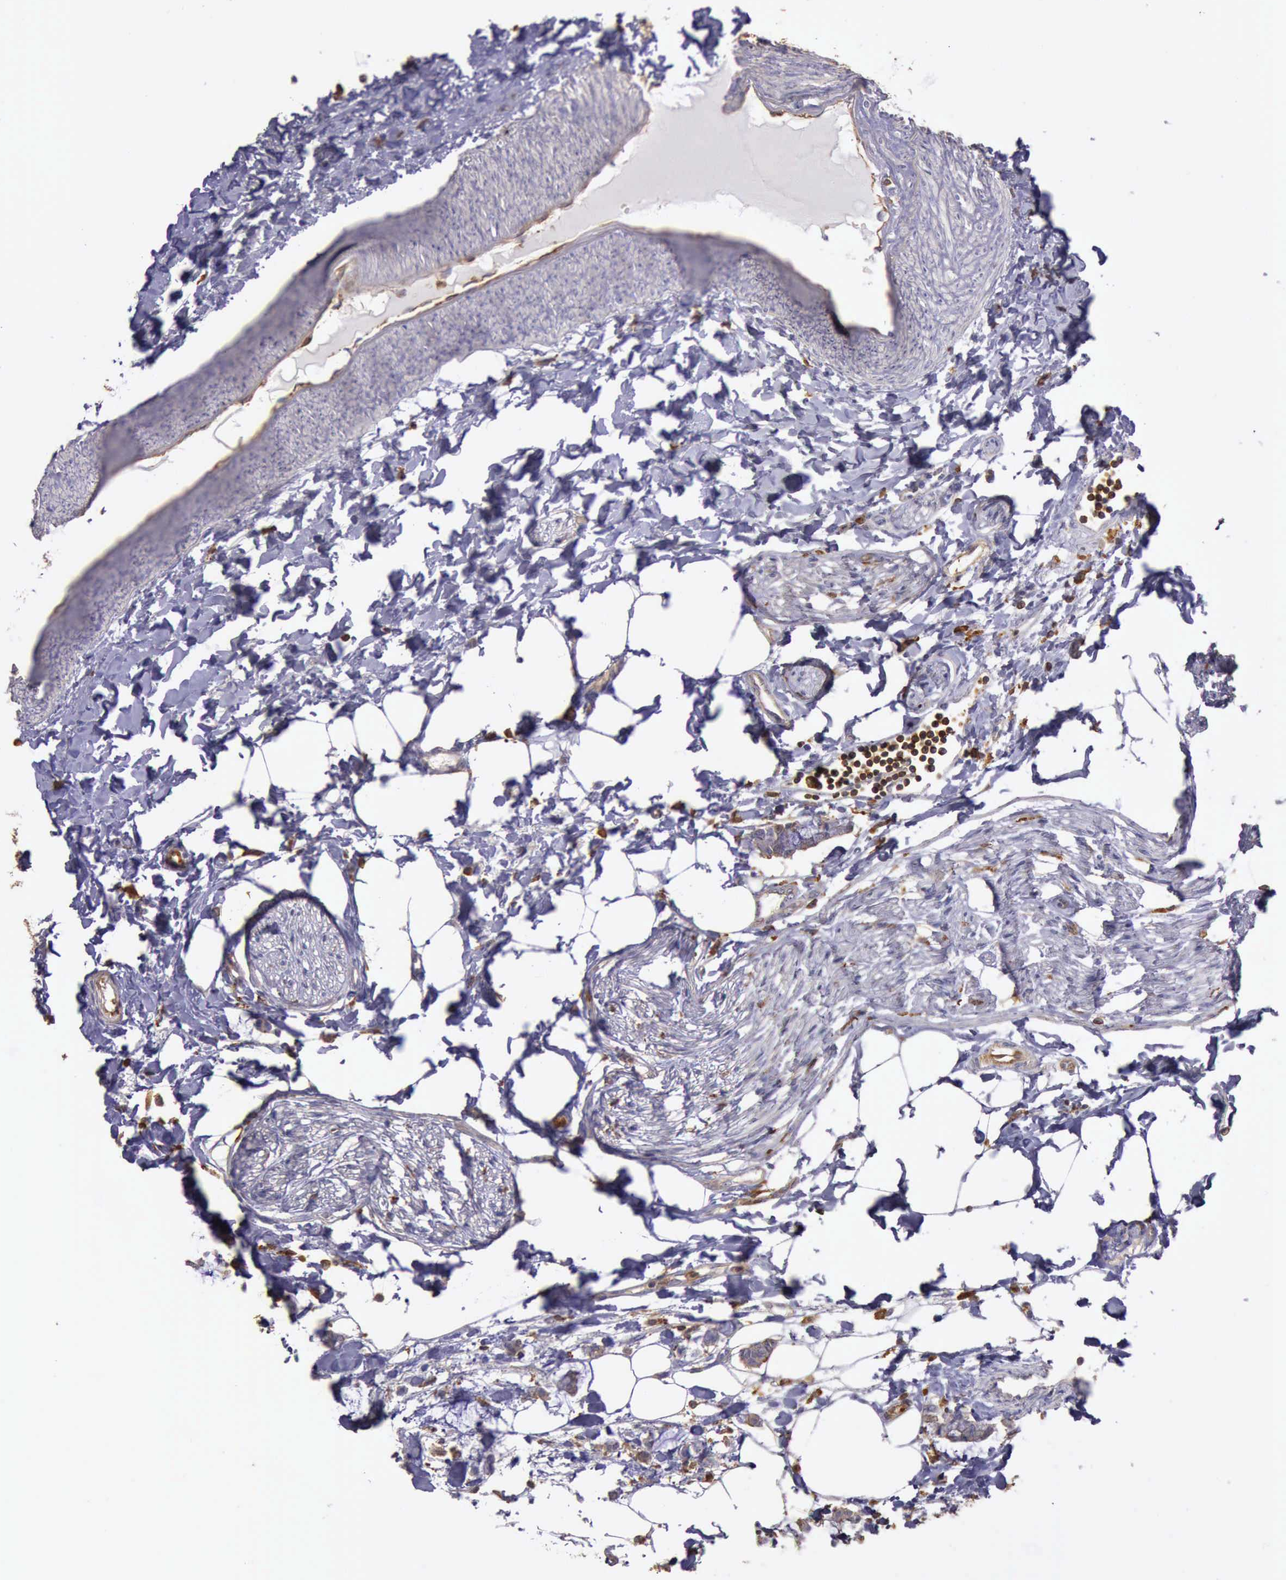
{"staining": {"intensity": "weak", "quantity": "25%-75%", "location": "cytoplasmic/membranous"}, "tissue": "colorectal cancer", "cell_type": "Tumor cells", "image_type": "cancer", "snomed": [{"axis": "morphology", "description": "Normal tissue, NOS"}, {"axis": "morphology", "description": "Adenocarcinoma, NOS"}, {"axis": "topography", "description": "Colon"}, {"axis": "topography", "description": "Peripheral nerve tissue"}], "caption": "This image shows adenocarcinoma (colorectal) stained with IHC to label a protein in brown. The cytoplasmic/membranous of tumor cells show weak positivity for the protein. Nuclei are counter-stained blue.", "gene": "ARHGAP4", "patient": {"sex": "male", "age": 14}}